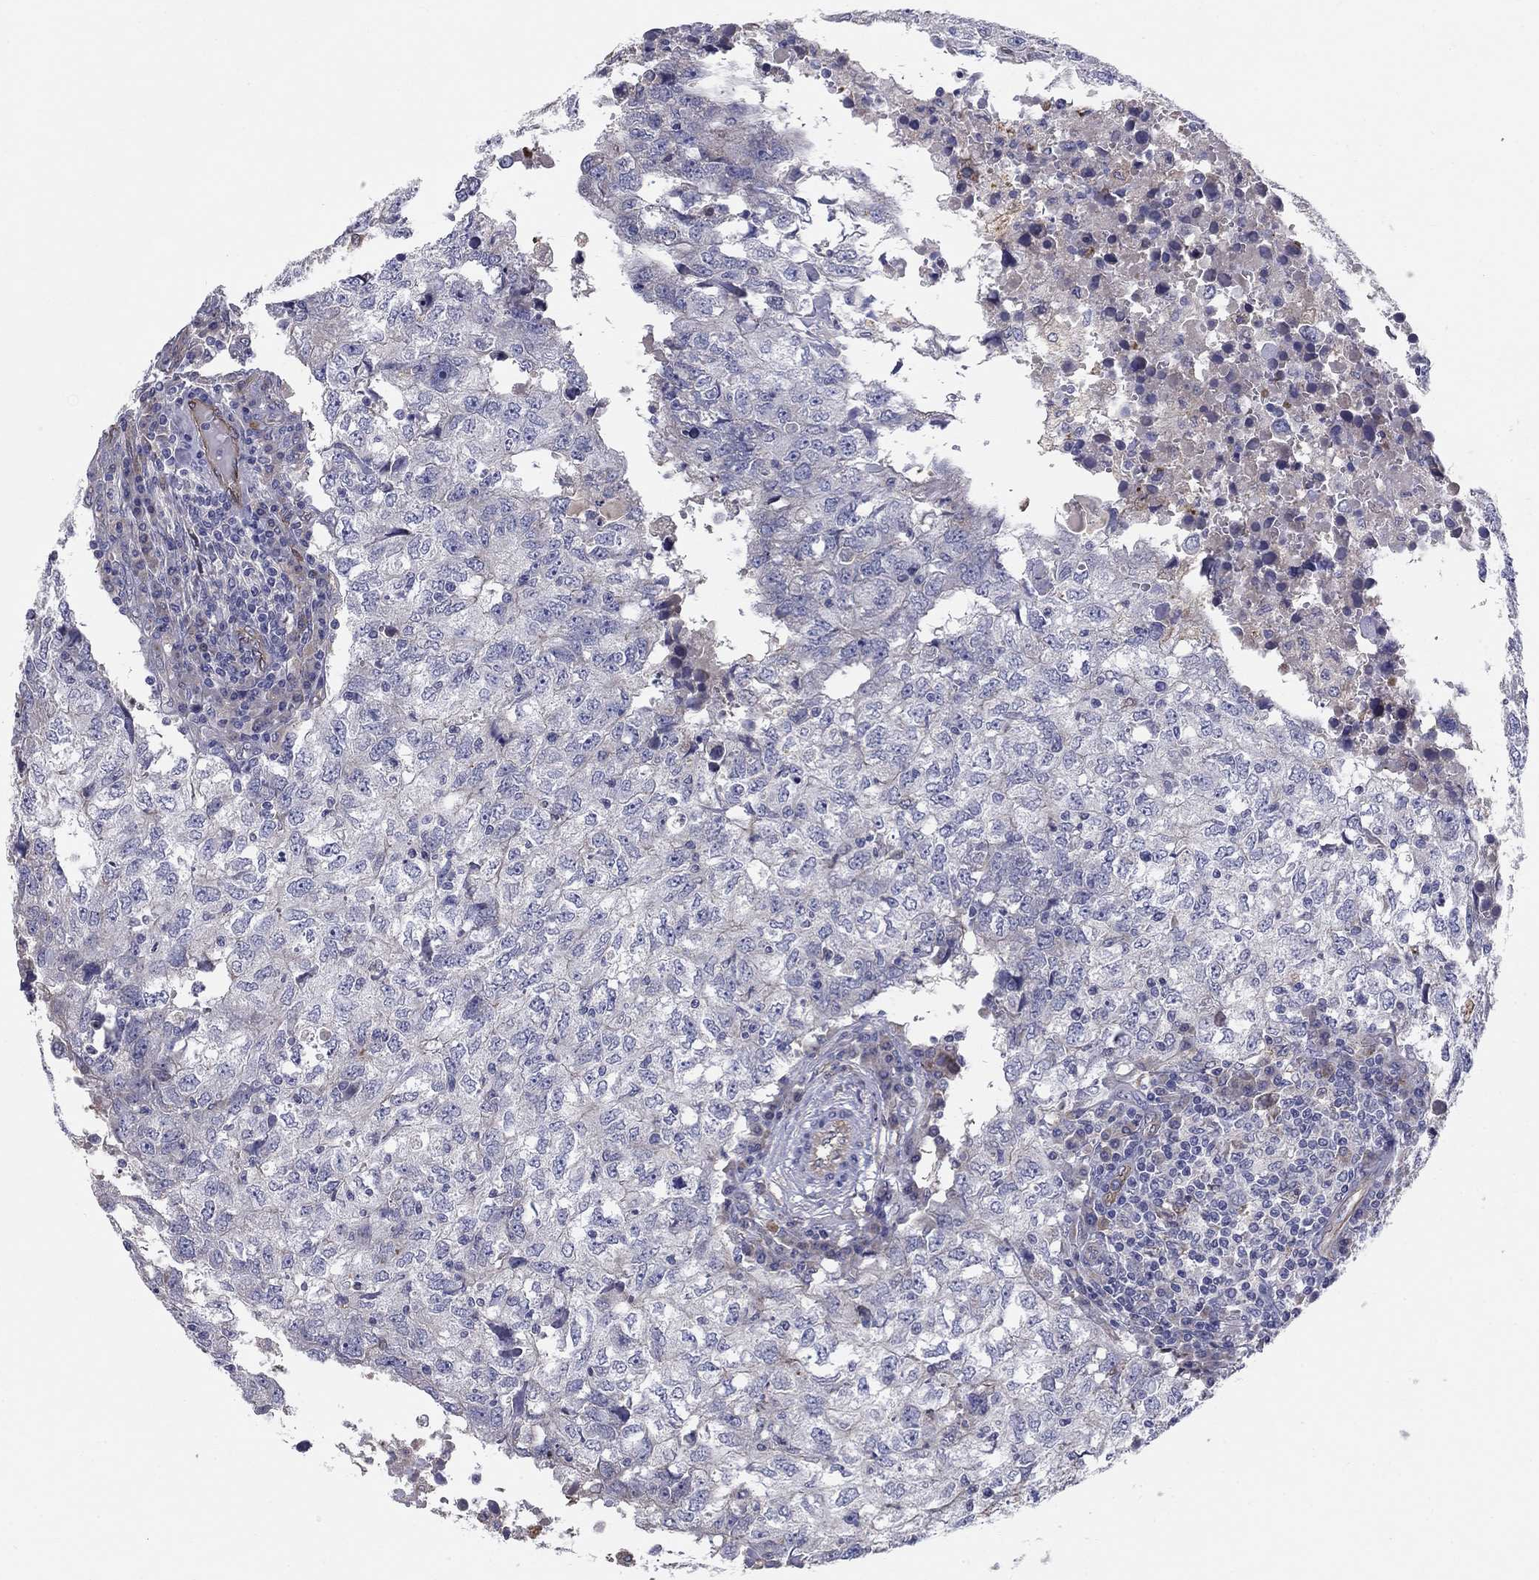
{"staining": {"intensity": "negative", "quantity": "none", "location": "none"}, "tissue": "breast cancer", "cell_type": "Tumor cells", "image_type": "cancer", "snomed": [{"axis": "morphology", "description": "Duct carcinoma"}, {"axis": "topography", "description": "Breast"}], "caption": "Tumor cells are negative for brown protein staining in breast invasive ductal carcinoma. (DAB immunohistochemistry (IHC), high magnification).", "gene": "EMP2", "patient": {"sex": "female", "age": 30}}